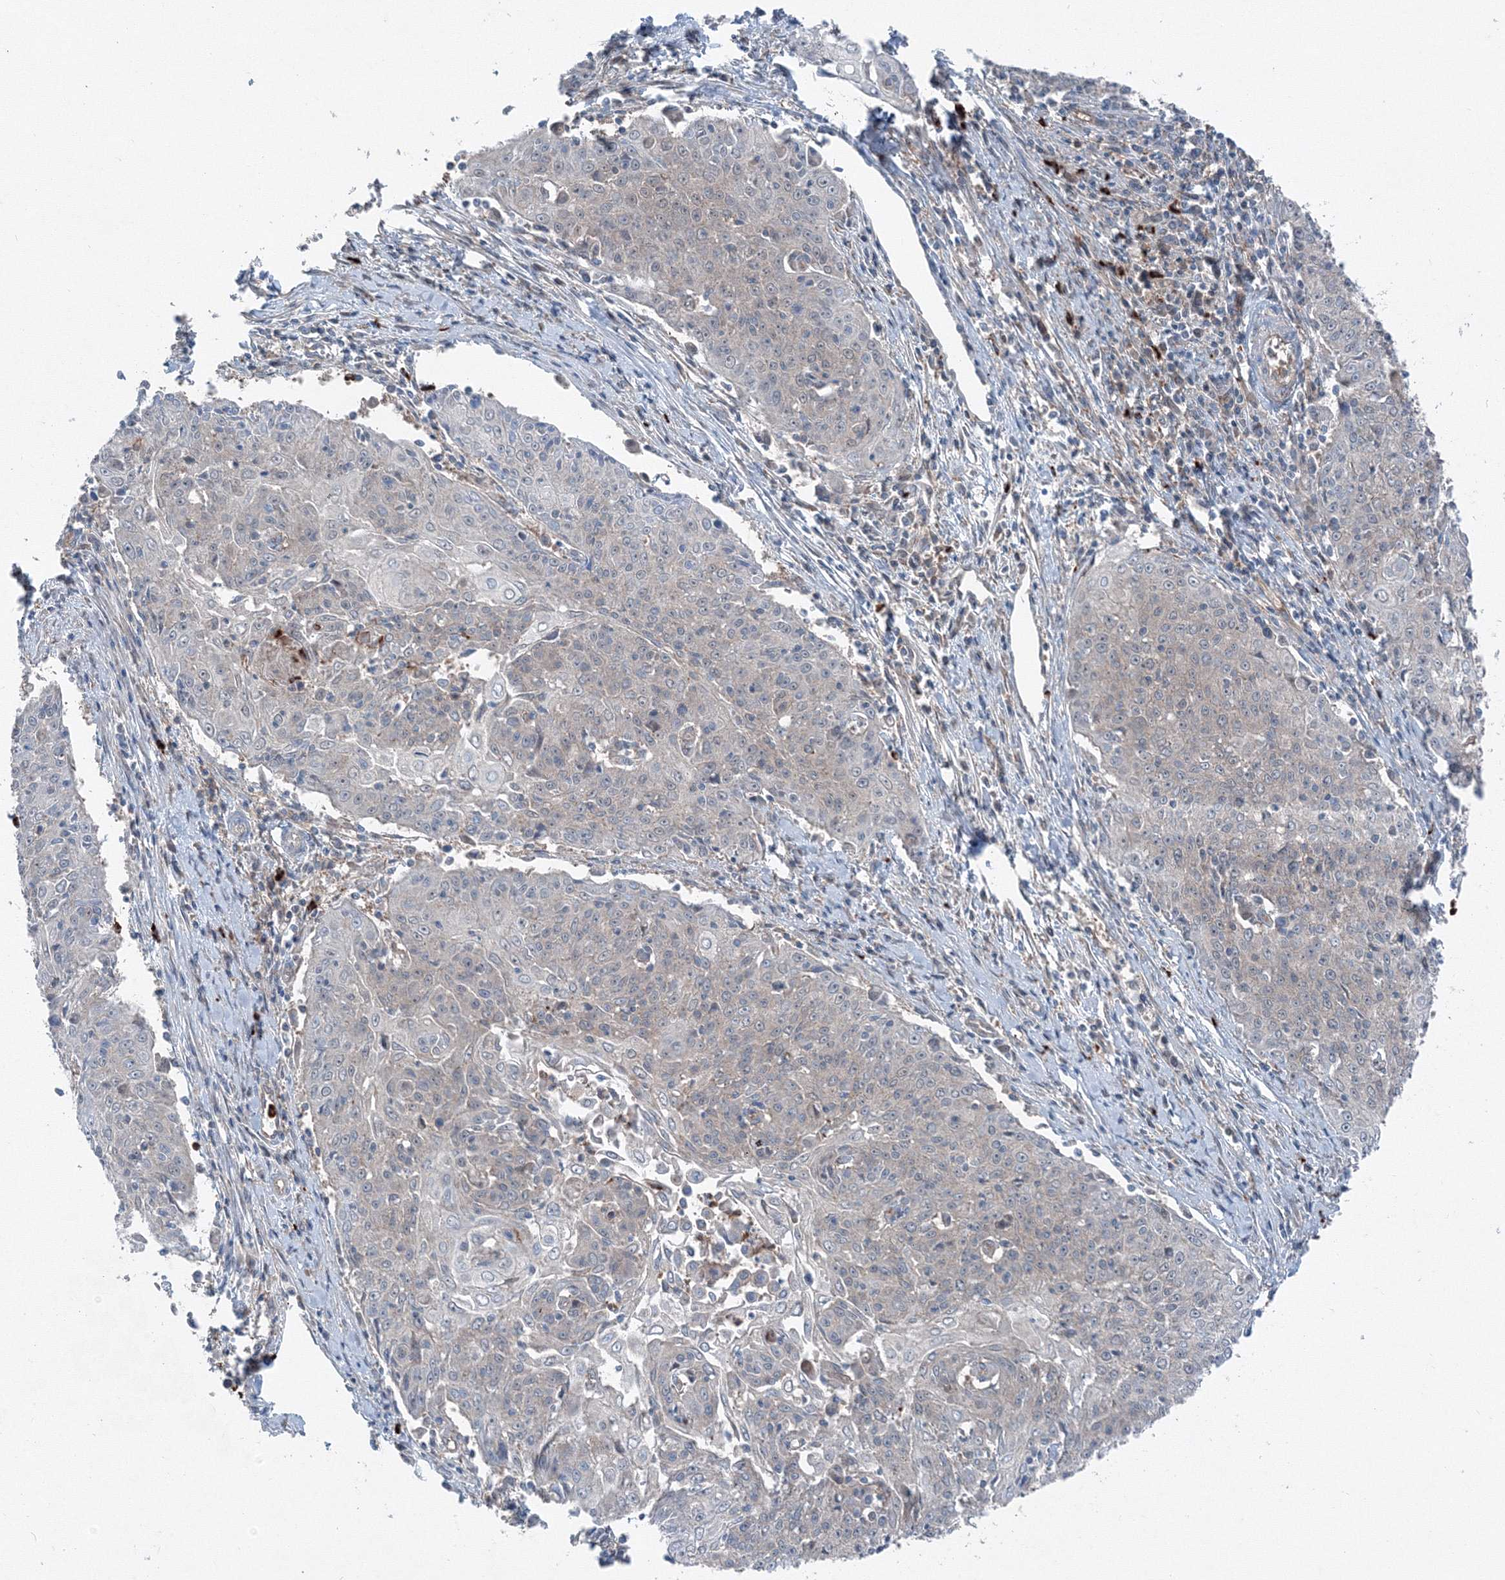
{"staining": {"intensity": "negative", "quantity": "none", "location": "none"}, "tissue": "cervical cancer", "cell_type": "Tumor cells", "image_type": "cancer", "snomed": [{"axis": "morphology", "description": "Squamous cell carcinoma, NOS"}, {"axis": "topography", "description": "Cervix"}], "caption": "Immunohistochemical staining of cervical cancer (squamous cell carcinoma) demonstrates no significant staining in tumor cells.", "gene": "TPRKB", "patient": {"sex": "female", "age": 48}}